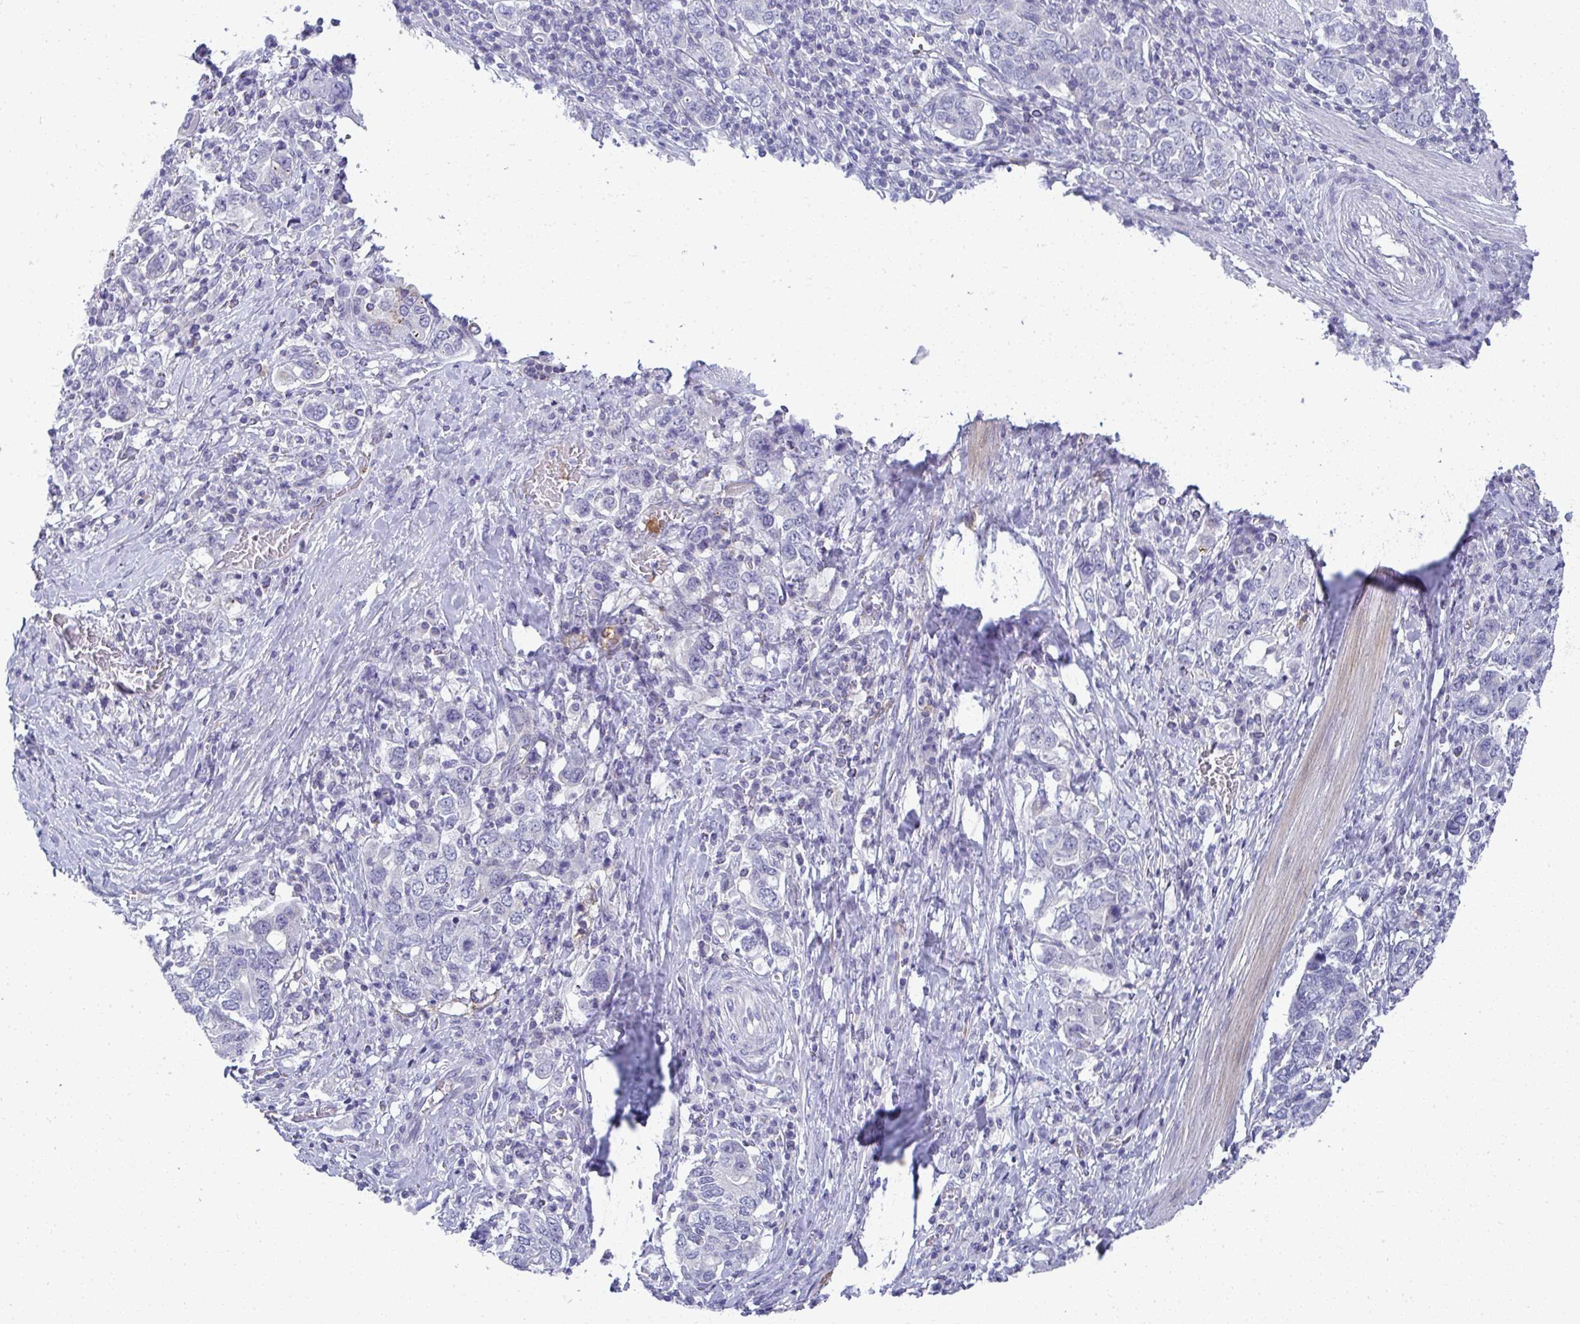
{"staining": {"intensity": "negative", "quantity": "none", "location": "none"}, "tissue": "stomach cancer", "cell_type": "Tumor cells", "image_type": "cancer", "snomed": [{"axis": "morphology", "description": "Adenocarcinoma, NOS"}, {"axis": "topography", "description": "Stomach, upper"}, {"axis": "topography", "description": "Stomach"}], "caption": "An immunohistochemistry (IHC) photomicrograph of stomach cancer (adenocarcinoma) is shown. There is no staining in tumor cells of stomach cancer (adenocarcinoma).", "gene": "TMEM82", "patient": {"sex": "male", "age": 62}}